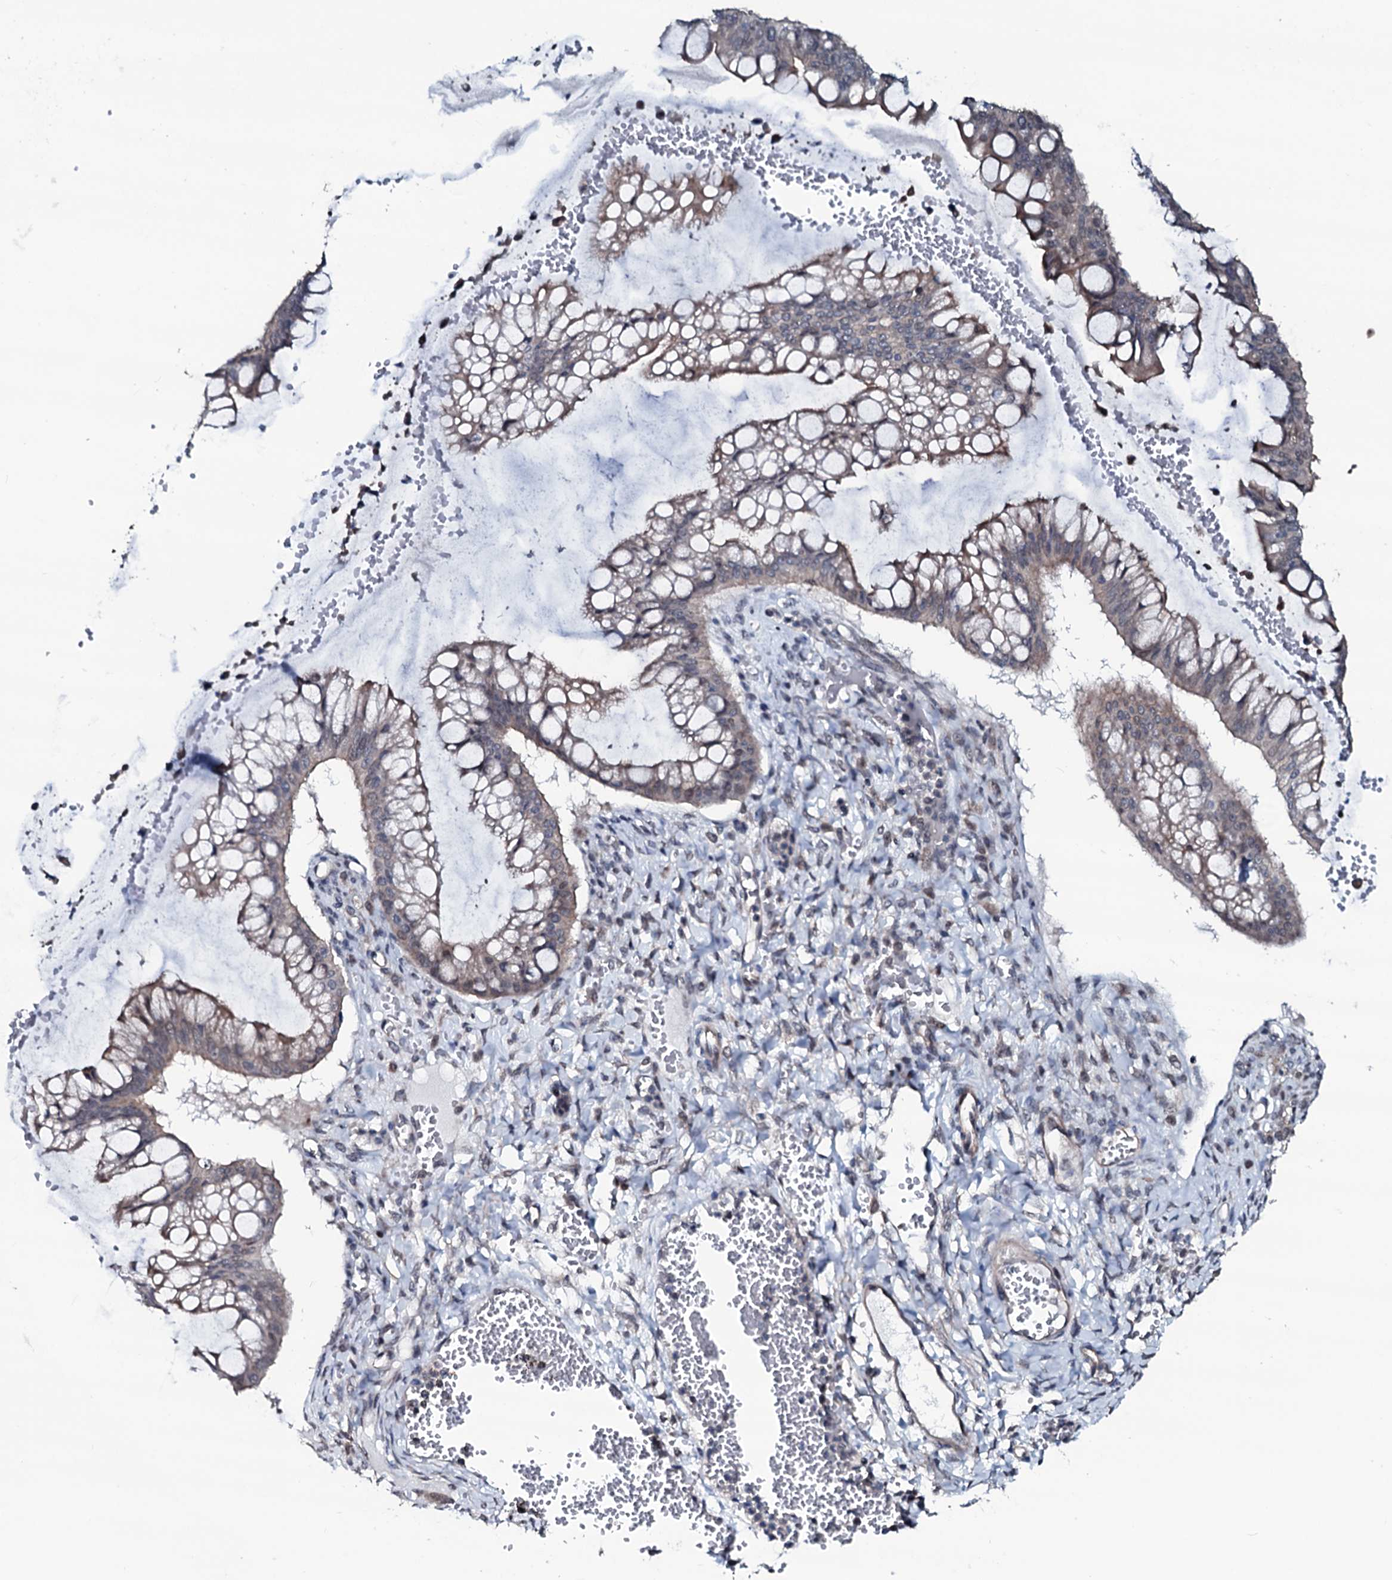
{"staining": {"intensity": "weak", "quantity": "<25%", "location": "cytoplasmic/membranous"}, "tissue": "ovarian cancer", "cell_type": "Tumor cells", "image_type": "cancer", "snomed": [{"axis": "morphology", "description": "Cystadenocarcinoma, mucinous, NOS"}, {"axis": "topography", "description": "Ovary"}], "caption": "Immunohistochemistry (IHC) of ovarian cancer (mucinous cystadenocarcinoma) displays no positivity in tumor cells.", "gene": "OGFOD2", "patient": {"sex": "female", "age": 73}}